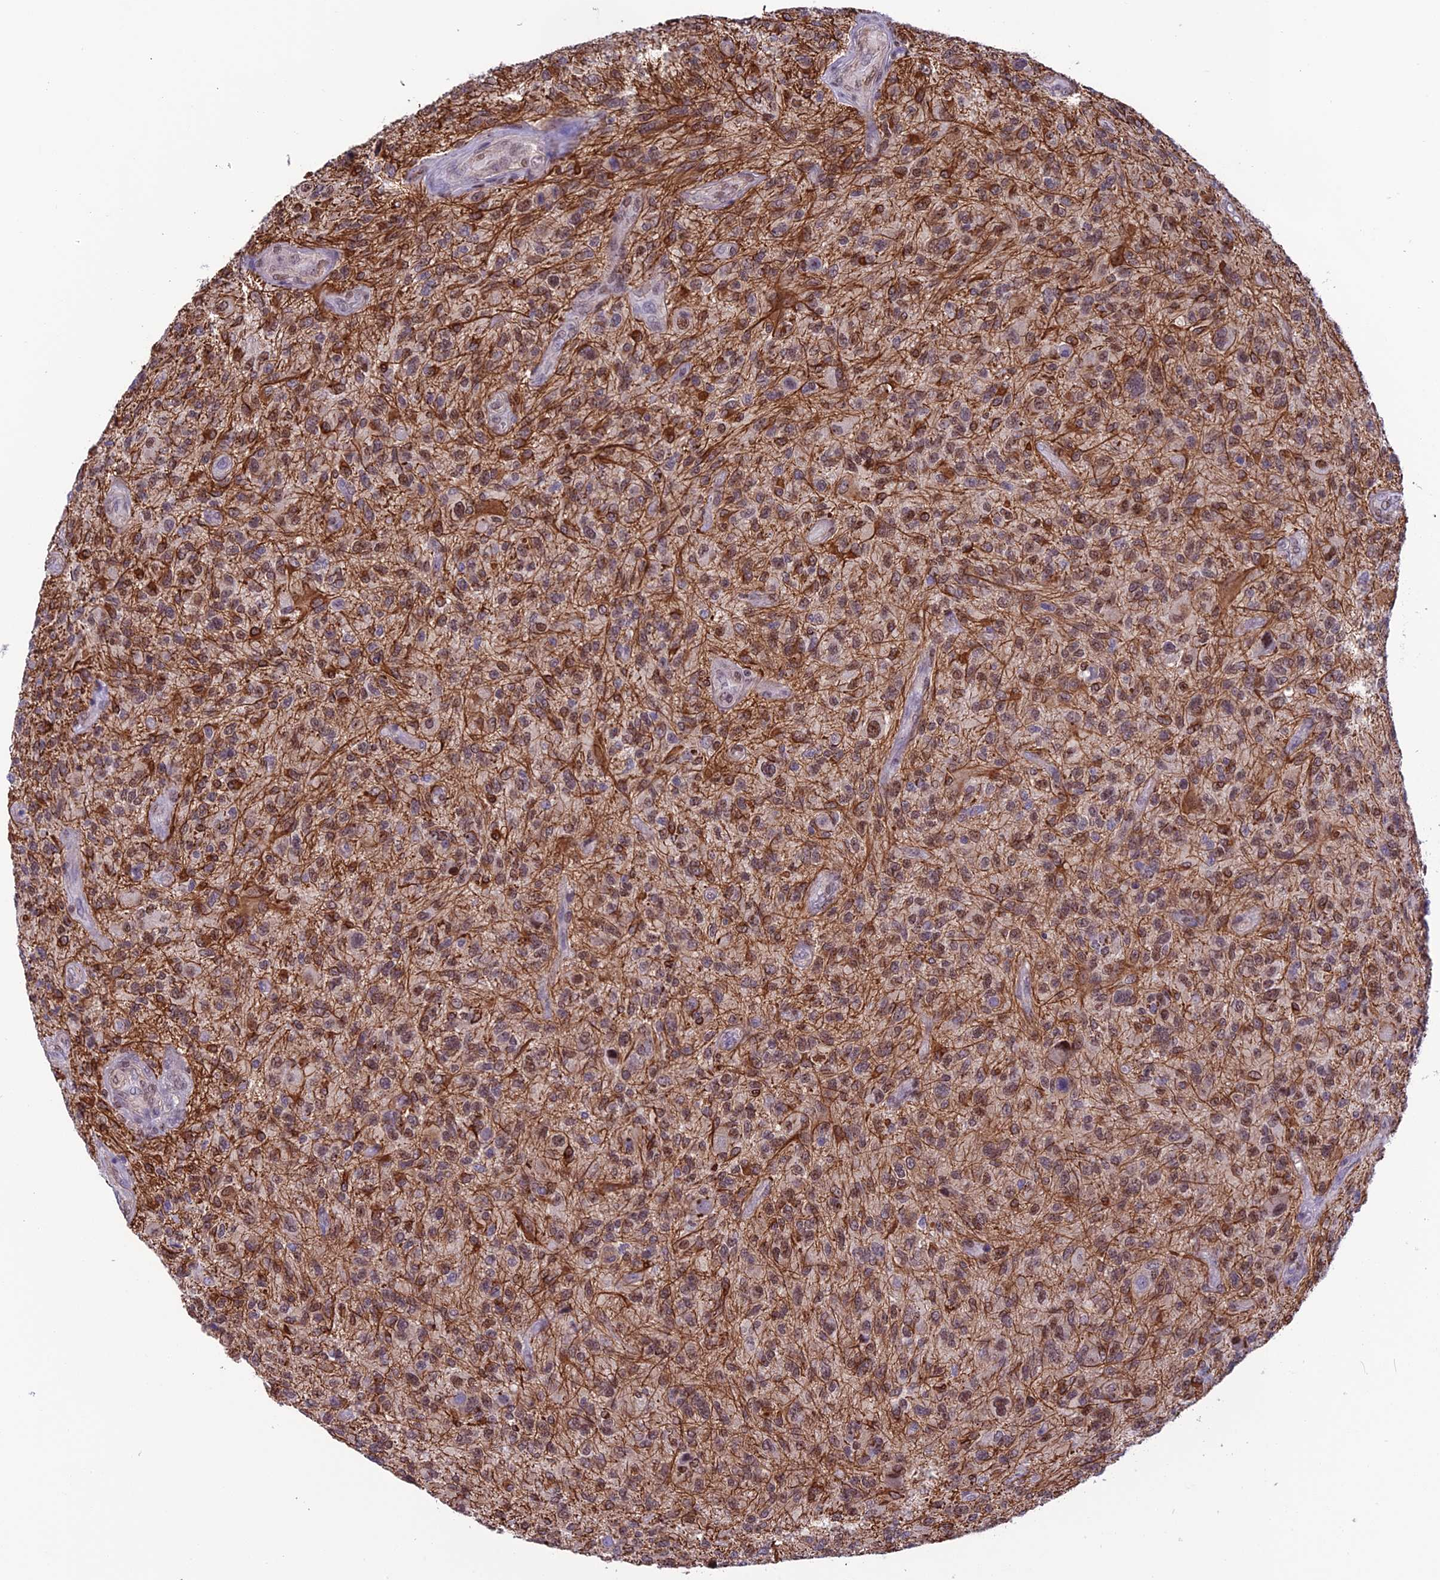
{"staining": {"intensity": "moderate", "quantity": ">75%", "location": "nuclear"}, "tissue": "glioma", "cell_type": "Tumor cells", "image_type": "cancer", "snomed": [{"axis": "morphology", "description": "Glioma, malignant, High grade"}, {"axis": "topography", "description": "Brain"}], "caption": "The image shows immunohistochemical staining of glioma. There is moderate nuclear staining is present in approximately >75% of tumor cells.", "gene": "MIS12", "patient": {"sex": "male", "age": 47}}